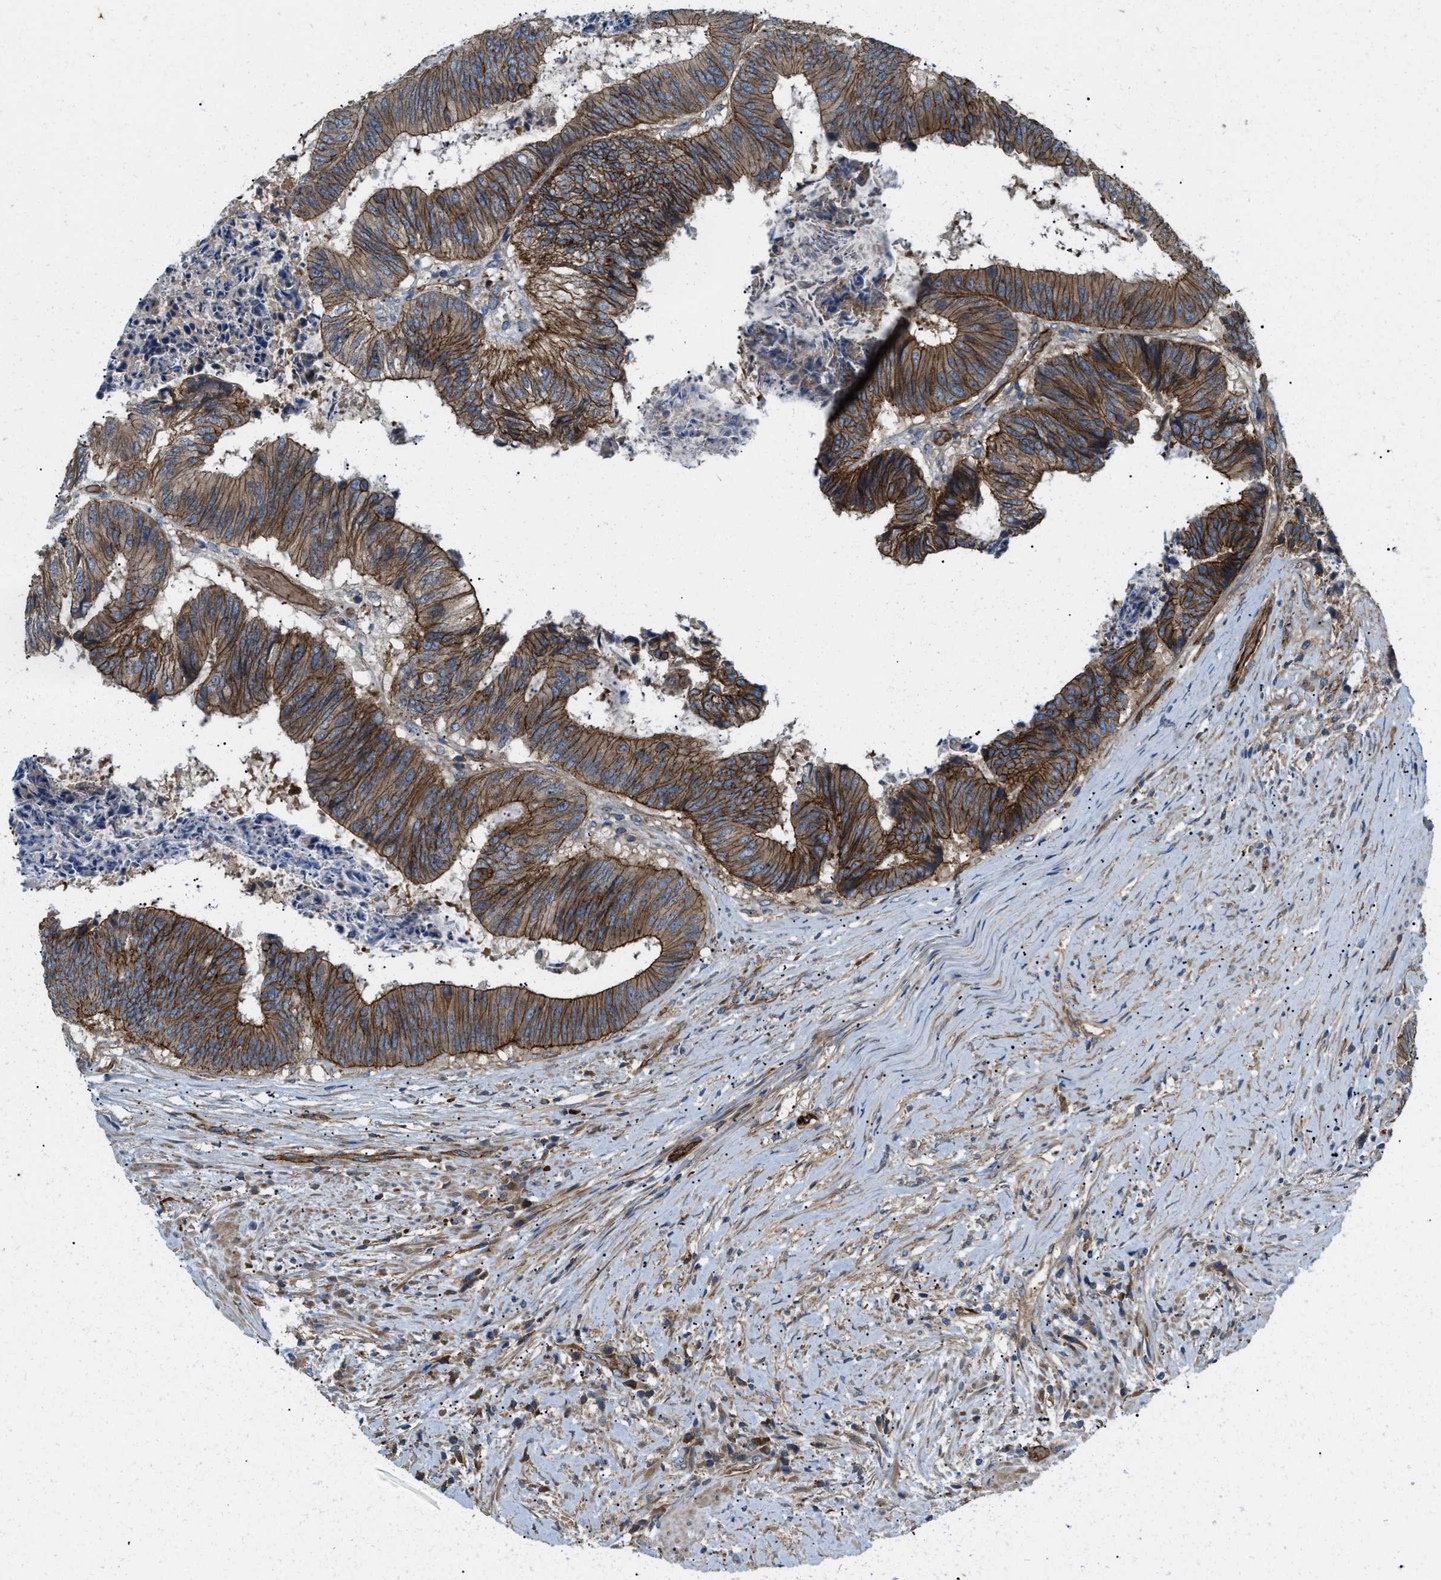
{"staining": {"intensity": "moderate", "quantity": ">75%", "location": "cytoplasmic/membranous"}, "tissue": "colorectal cancer", "cell_type": "Tumor cells", "image_type": "cancer", "snomed": [{"axis": "morphology", "description": "Adenocarcinoma, NOS"}, {"axis": "topography", "description": "Rectum"}], "caption": "Protein analysis of colorectal adenocarcinoma tissue reveals moderate cytoplasmic/membranous expression in about >75% of tumor cells.", "gene": "ERC1", "patient": {"sex": "male", "age": 72}}